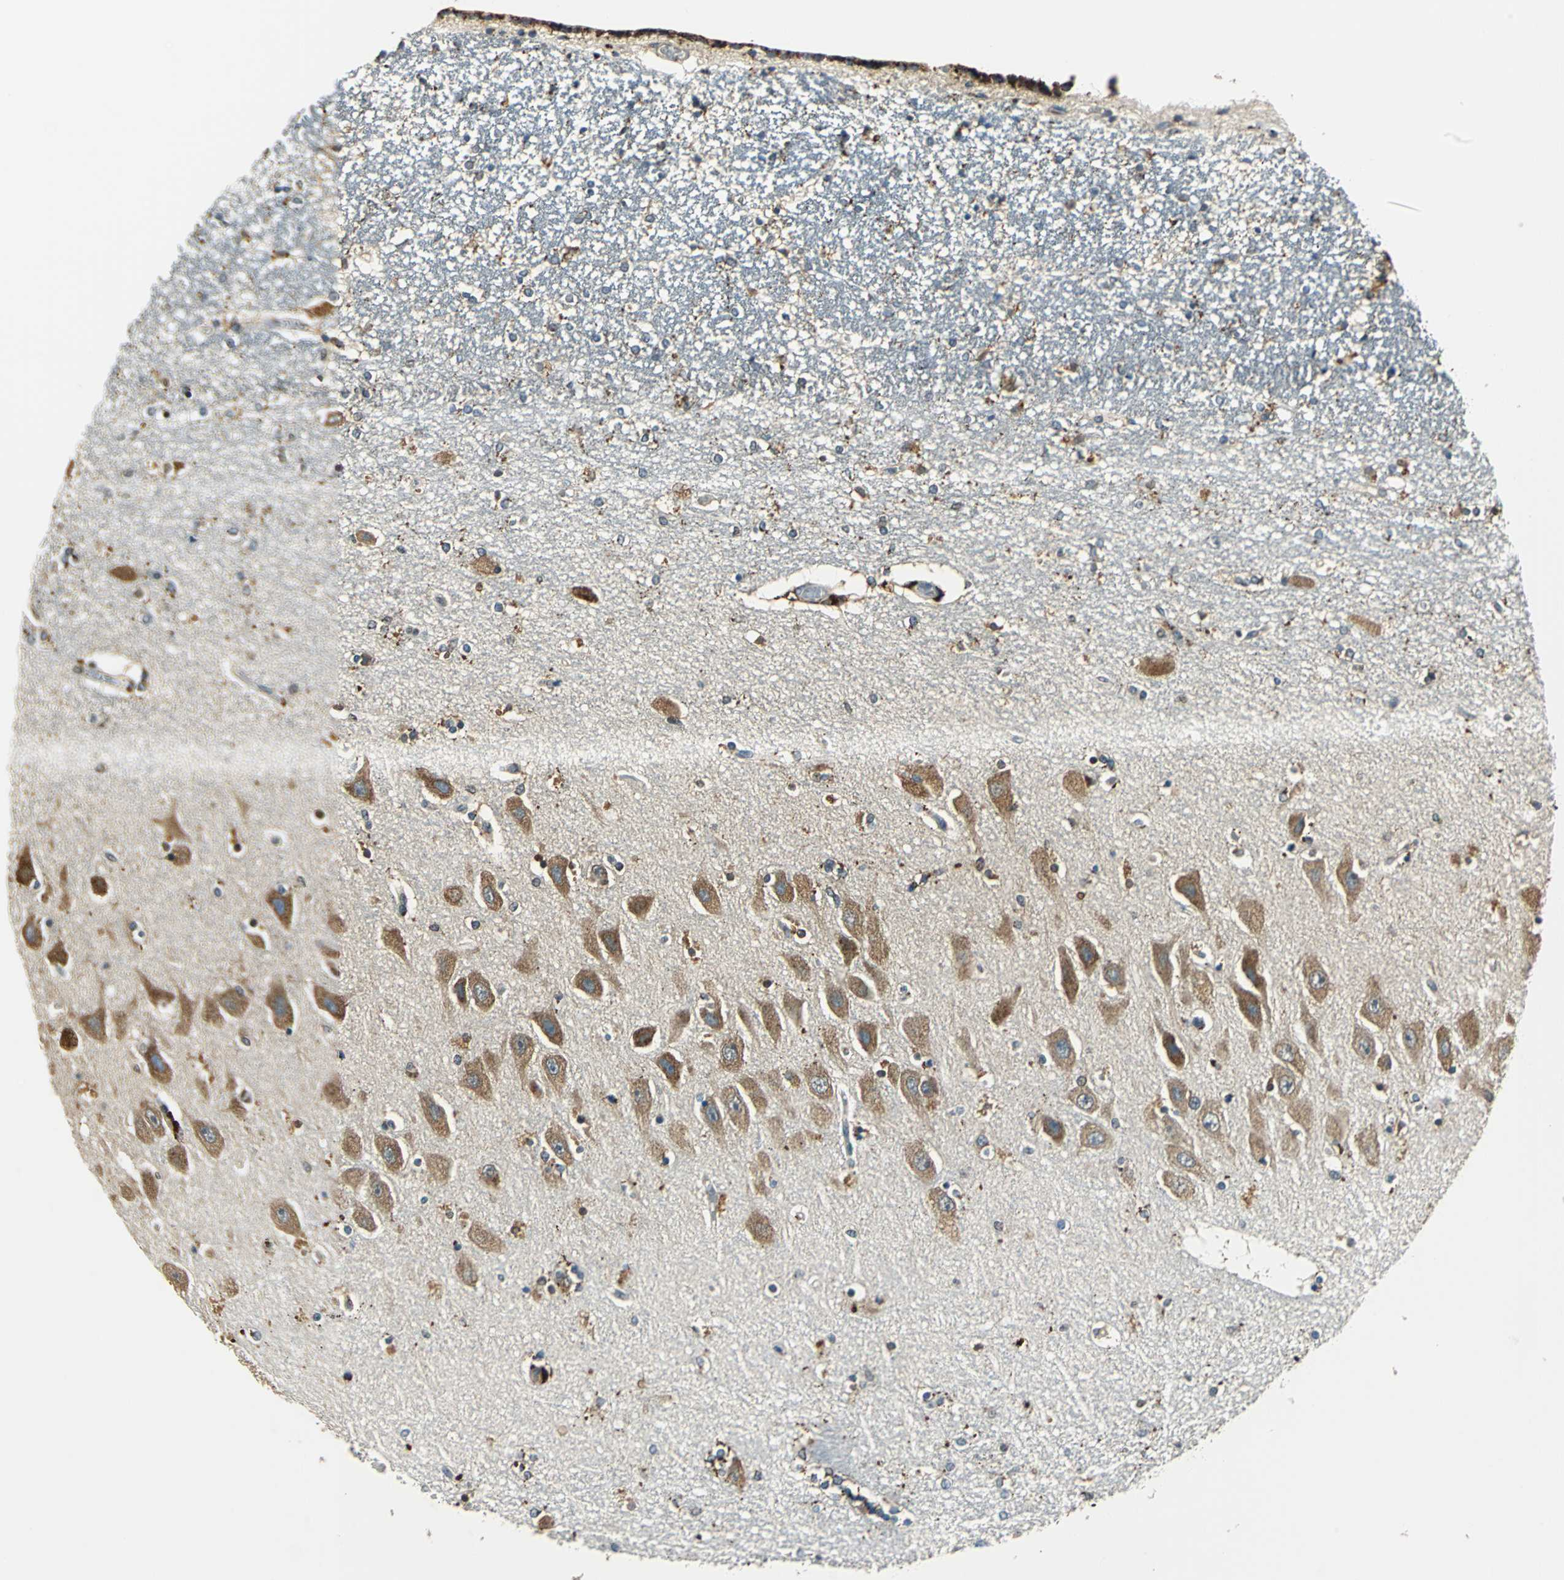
{"staining": {"intensity": "moderate", "quantity": "<25%", "location": "cytoplasmic/membranous"}, "tissue": "hippocampus", "cell_type": "Glial cells", "image_type": "normal", "snomed": [{"axis": "morphology", "description": "Normal tissue, NOS"}, {"axis": "topography", "description": "Hippocampus"}], "caption": "Normal hippocampus demonstrates moderate cytoplasmic/membranous staining in about <25% of glial cells, visualized by immunohistochemistry.", "gene": "NIT1", "patient": {"sex": "female", "age": 54}}